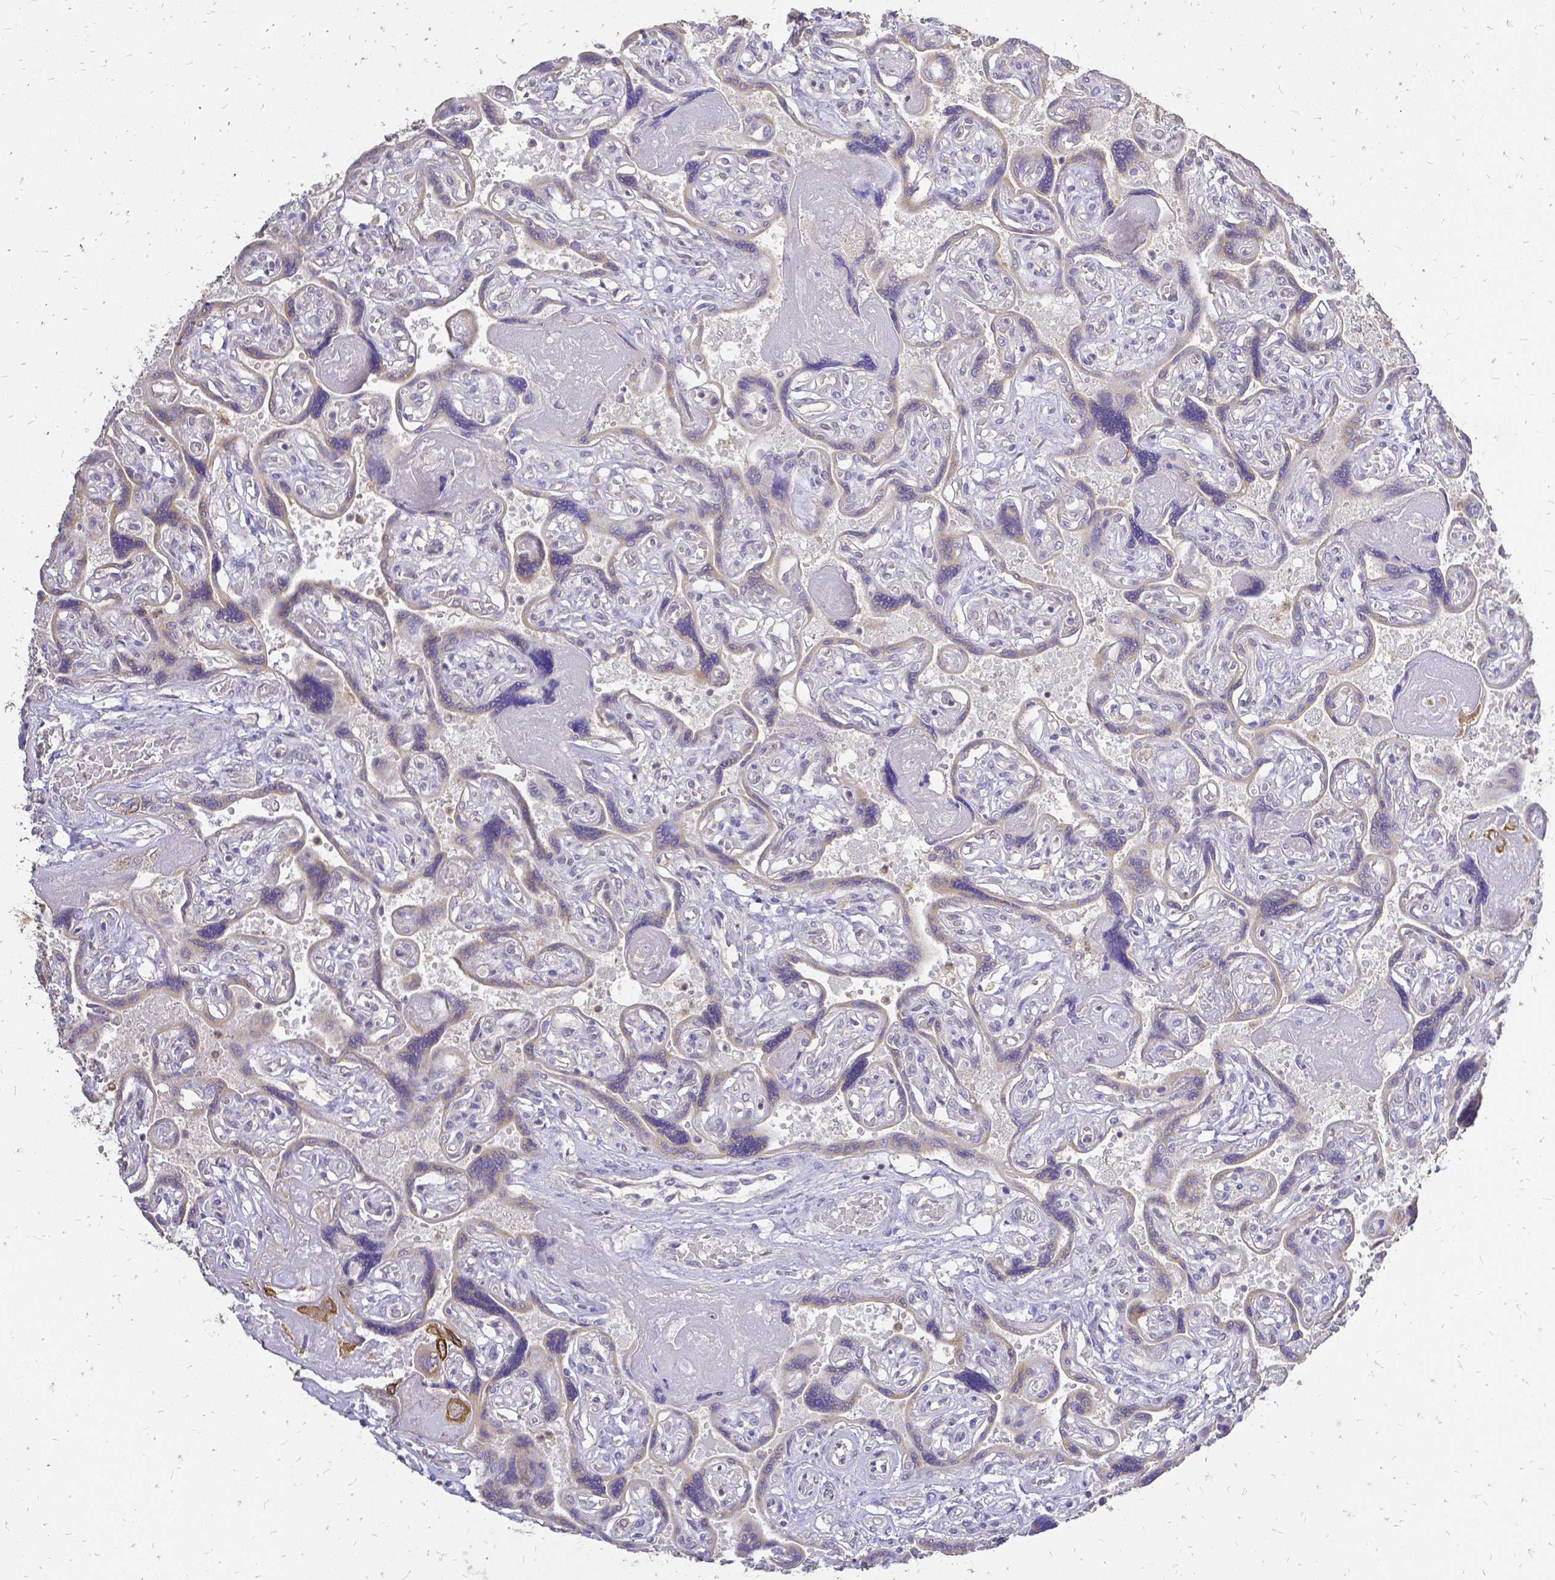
{"staining": {"intensity": "negative", "quantity": "none", "location": "none"}, "tissue": "placenta", "cell_type": "Decidual cells", "image_type": "normal", "snomed": [{"axis": "morphology", "description": "Normal tissue, NOS"}, {"axis": "topography", "description": "Placenta"}], "caption": "Protein analysis of unremarkable placenta reveals no significant staining in decidual cells.", "gene": "CIB1", "patient": {"sex": "female", "age": 32}}